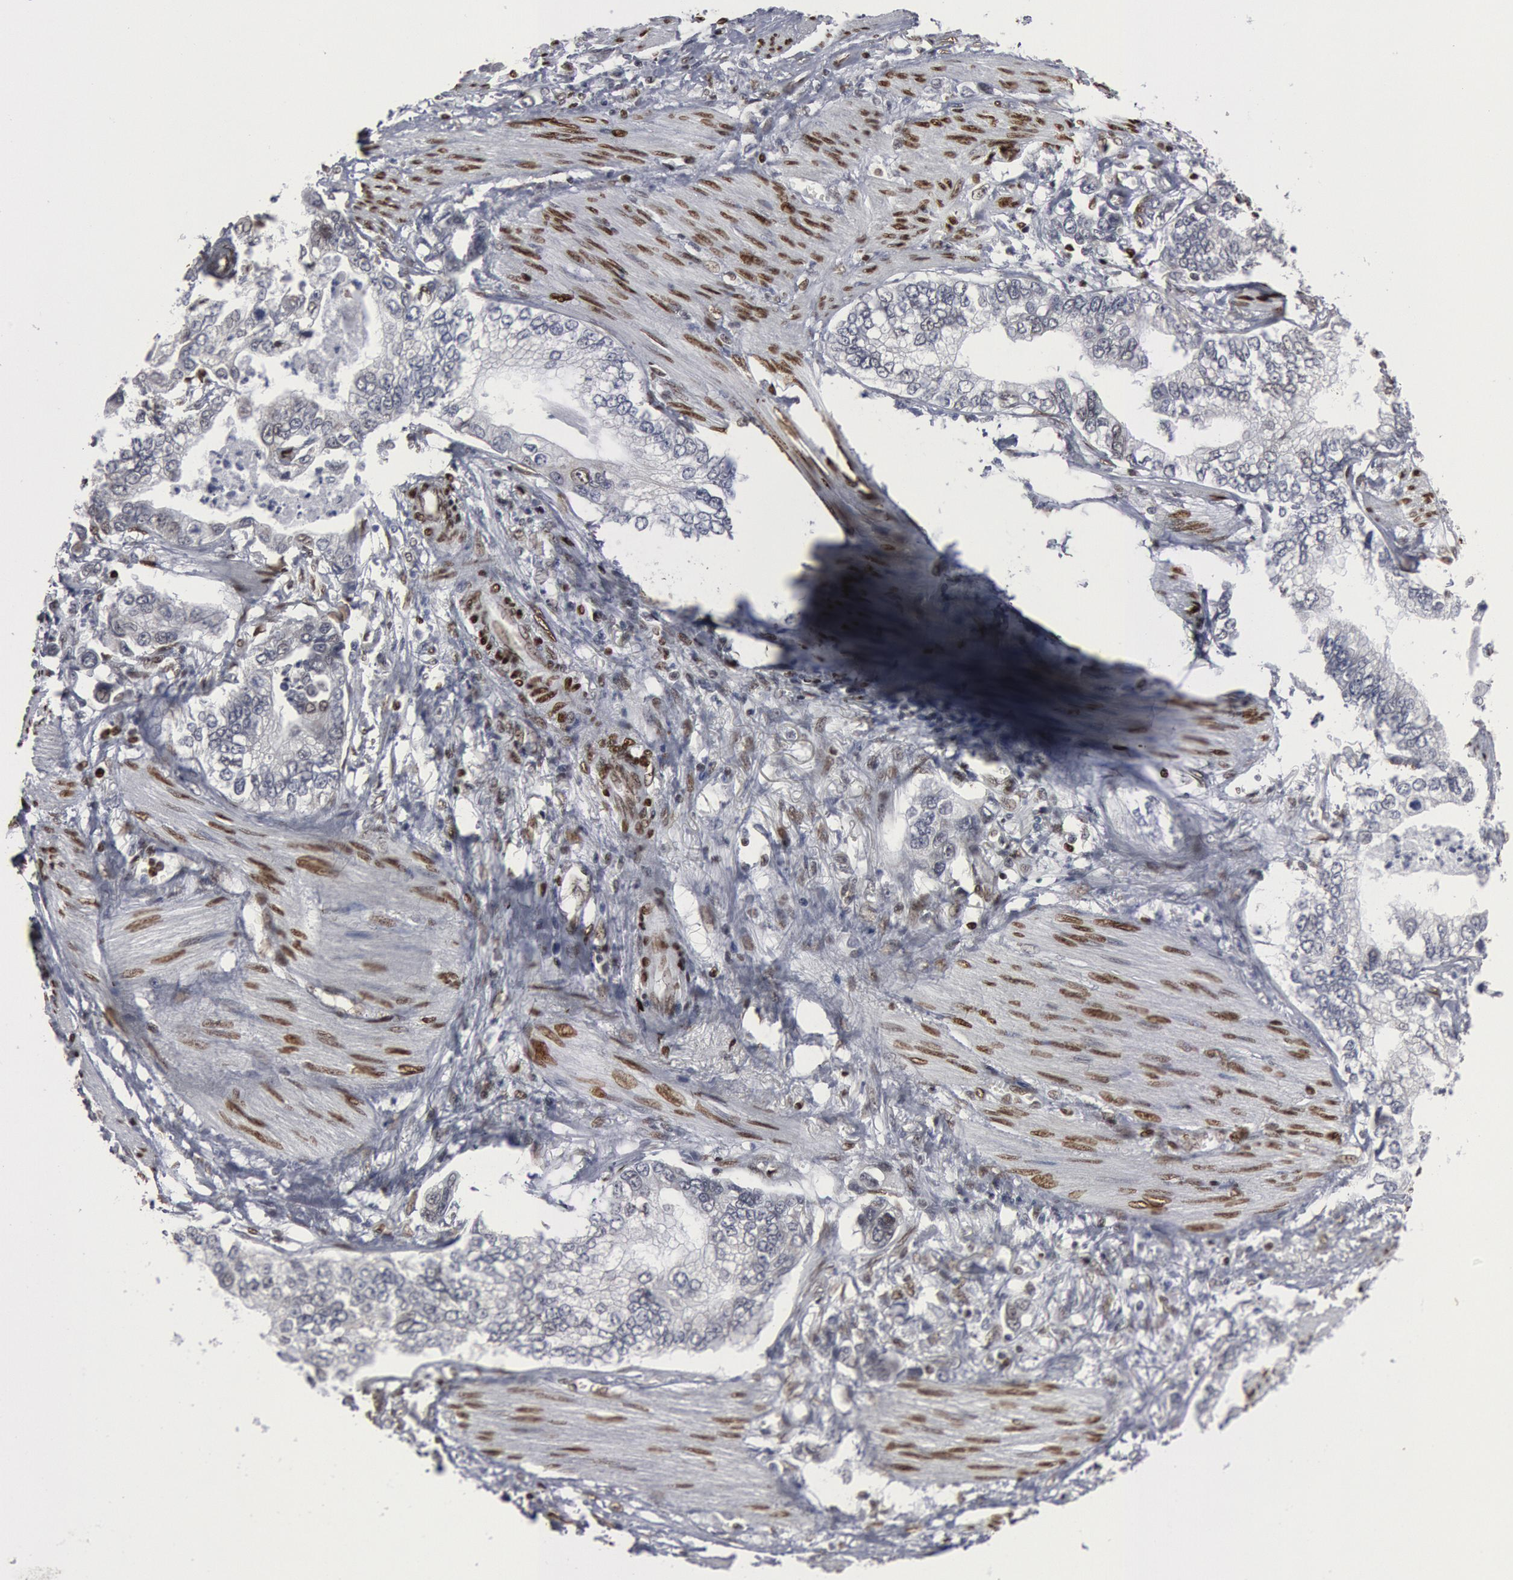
{"staining": {"intensity": "negative", "quantity": "none", "location": "none"}, "tissue": "stomach cancer", "cell_type": "Tumor cells", "image_type": "cancer", "snomed": [{"axis": "morphology", "description": "Adenocarcinoma, NOS"}, {"axis": "topography", "description": "Pancreas"}, {"axis": "topography", "description": "Stomach, upper"}], "caption": "The photomicrograph demonstrates no staining of tumor cells in stomach cancer (adenocarcinoma).", "gene": "MECP2", "patient": {"sex": "male", "age": 77}}